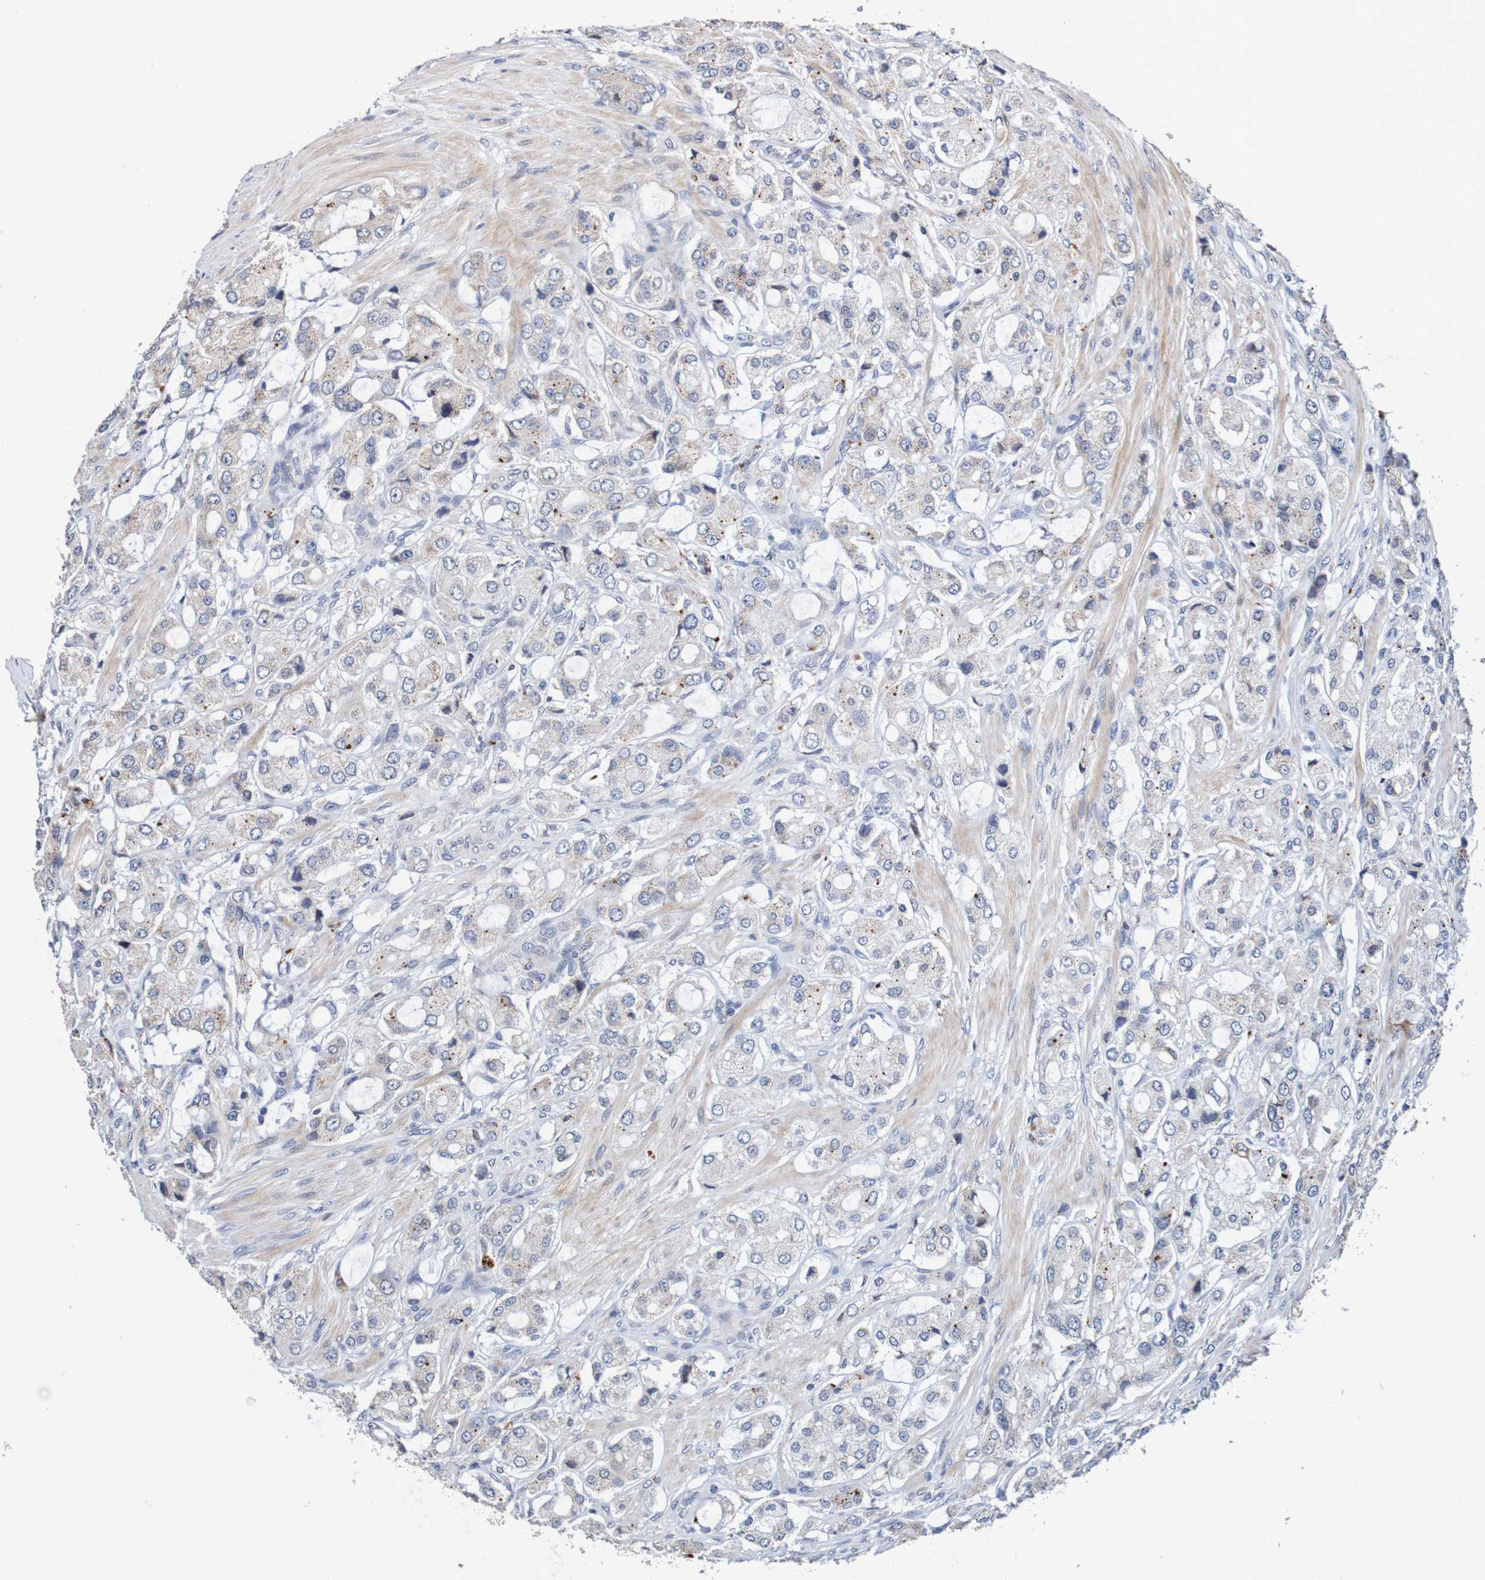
{"staining": {"intensity": "negative", "quantity": "none", "location": "none"}, "tissue": "prostate cancer", "cell_type": "Tumor cells", "image_type": "cancer", "snomed": [{"axis": "morphology", "description": "Adenocarcinoma, High grade"}, {"axis": "topography", "description": "Prostate"}], "caption": "The image demonstrates no significant staining in tumor cells of adenocarcinoma (high-grade) (prostate).", "gene": "FIBP", "patient": {"sex": "male", "age": 65}}